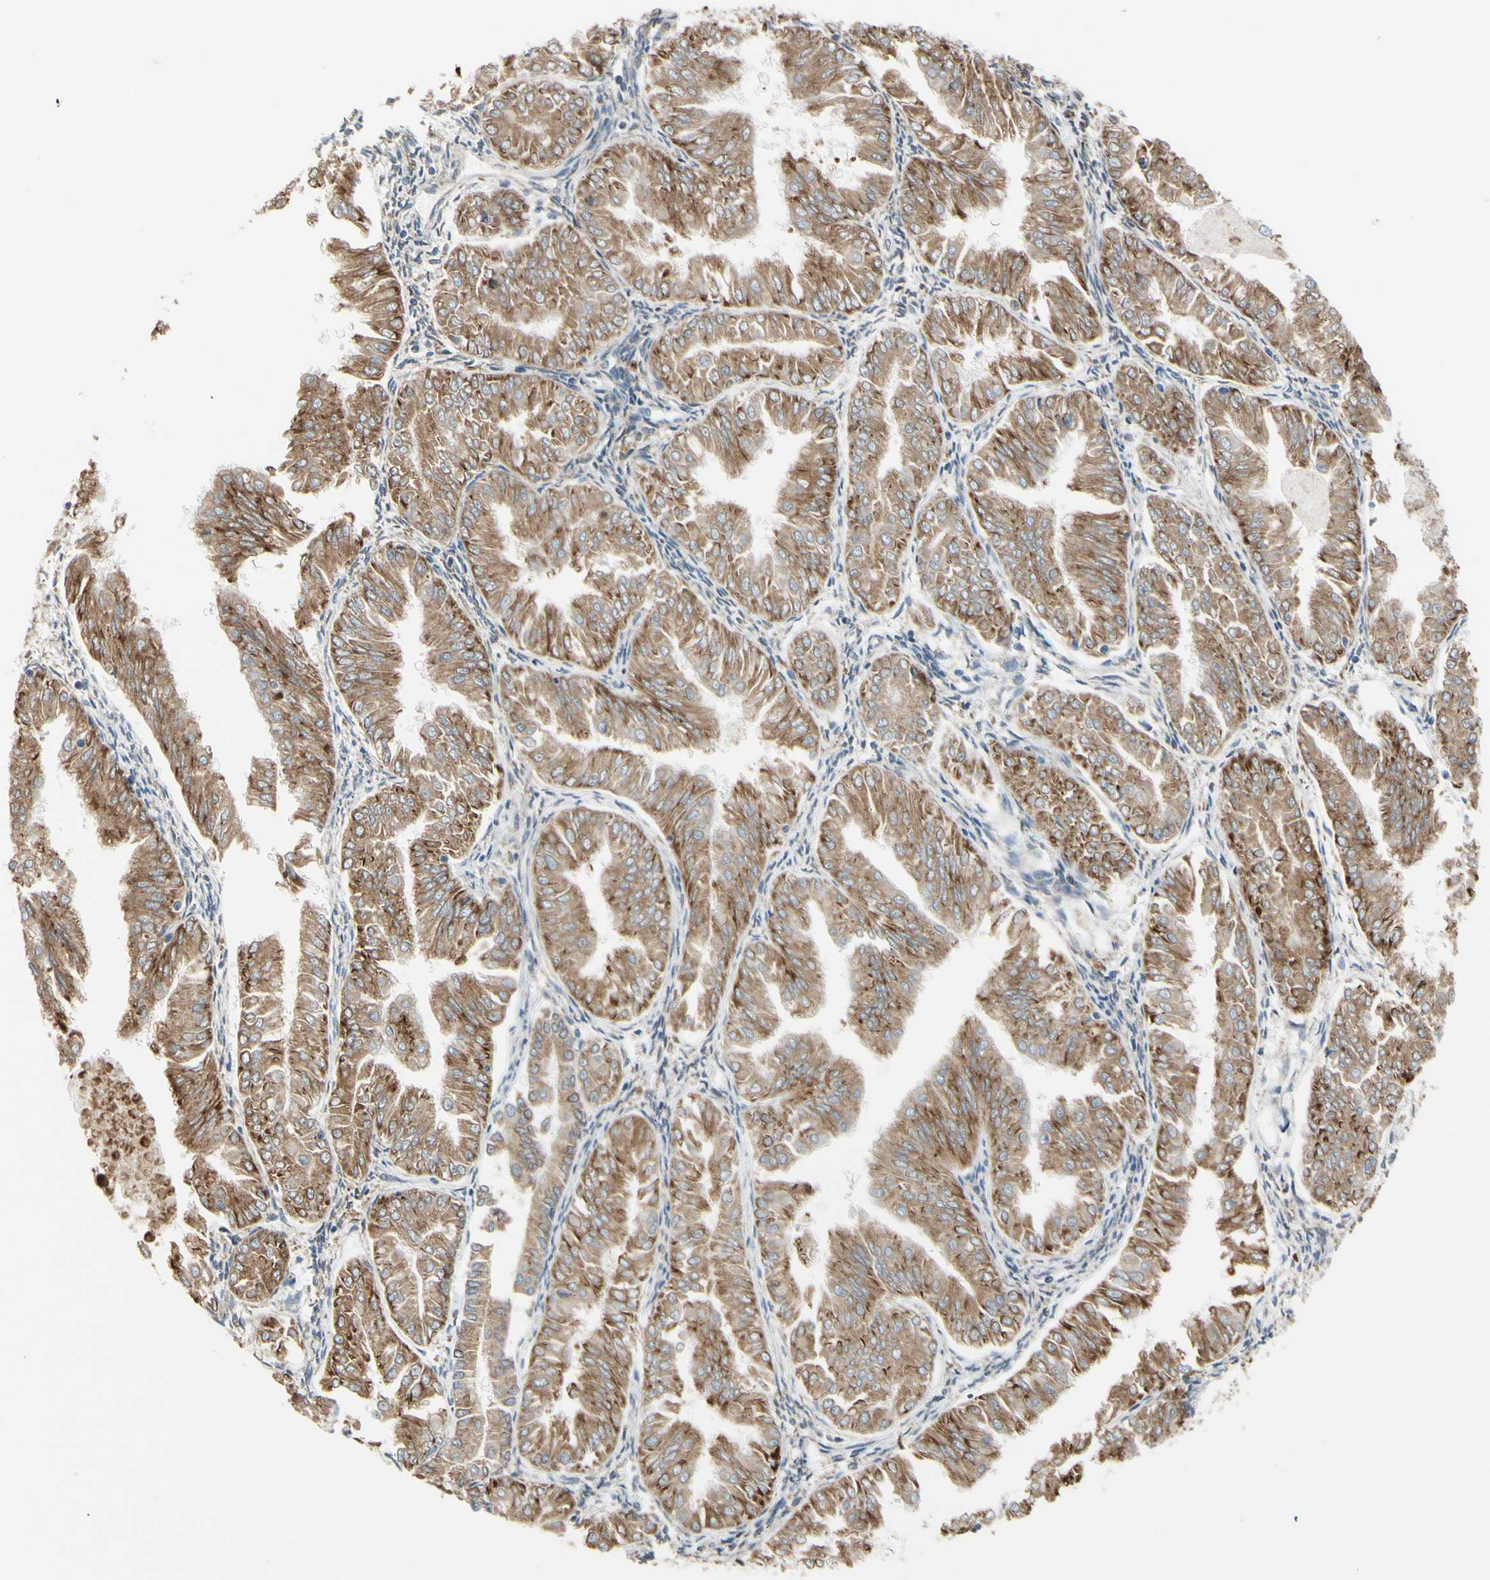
{"staining": {"intensity": "moderate", "quantity": ">75%", "location": "cytoplasmic/membranous"}, "tissue": "endometrial cancer", "cell_type": "Tumor cells", "image_type": "cancer", "snomed": [{"axis": "morphology", "description": "Adenocarcinoma, NOS"}, {"axis": "topography", "description": "Endometrium"}], "caption": "The micrograph demonstrates immunohistochemical staining of adenocarcinoma (endometrial). There is moderate cytoplasmic/membranous expression is appreciated in approximately >75% of tumor cells. Nuclei are stained in blue.", "gene": "RPN2", "patient": {"sex": "female", "age": 53}}